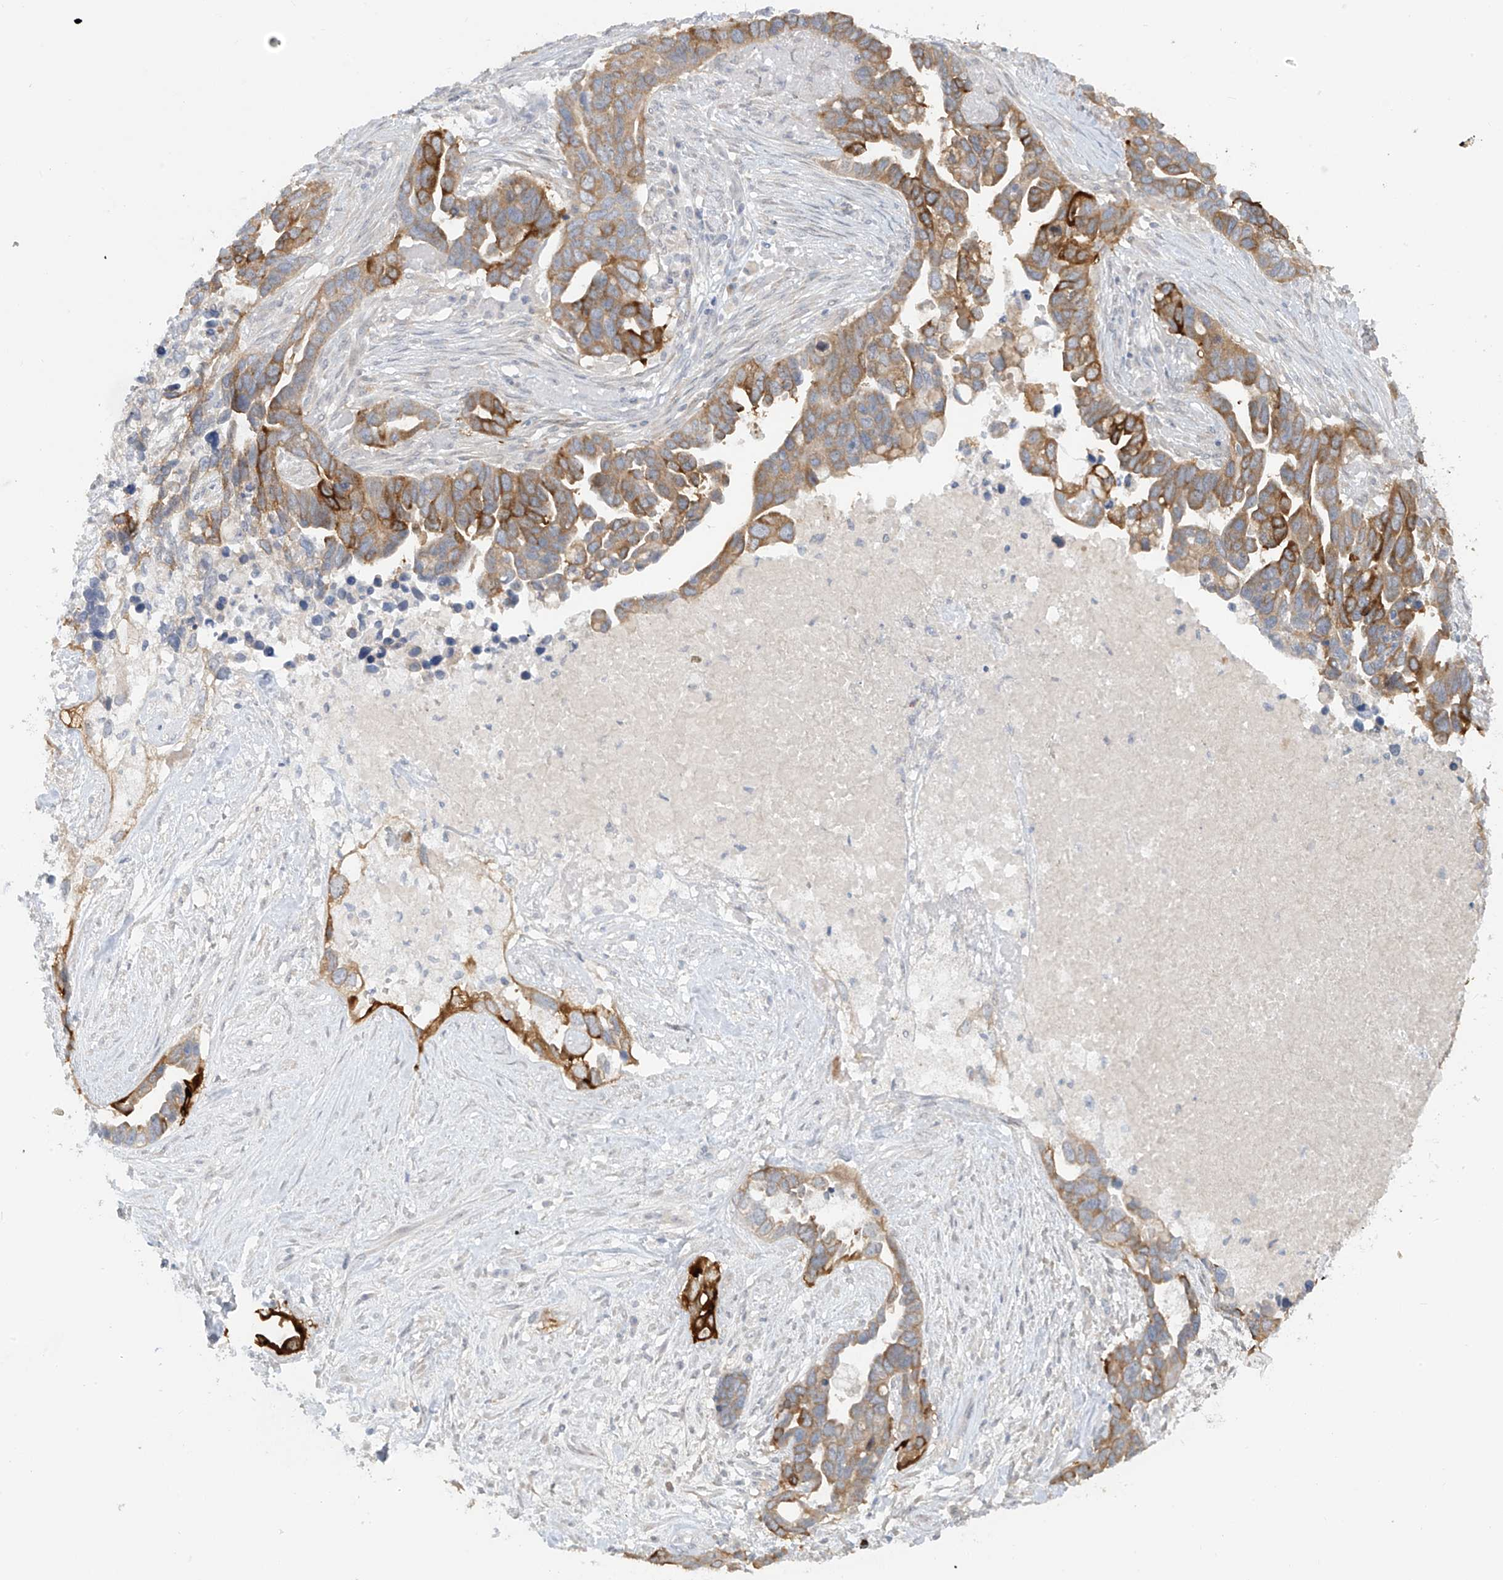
{"staining": {"intensity": "strong", "quantity": "25%-75%", "location": "cytoplasmic/membranous"}, "tissue": "ovarian cancer", "cell_type": "Tumor cells", "image_type": "cancer", "snomed": [{"axis": "morphology", "description": "Cystadenocarcinoma, serous, NOS"}, {"axis": "topography", "description": "Ovary"}], "caption": "Ovarian cancer stained with immunohistochemistry exhibits strong cytoplasmic/membranous expression in about 25%-75% of tumor cells. (DAB (3,3'-diaminobenzidine) IHC with brightfield microscopy, high magnification).", "gene": "DCDC2", "patient": {"sex": "female", "age": 54}}